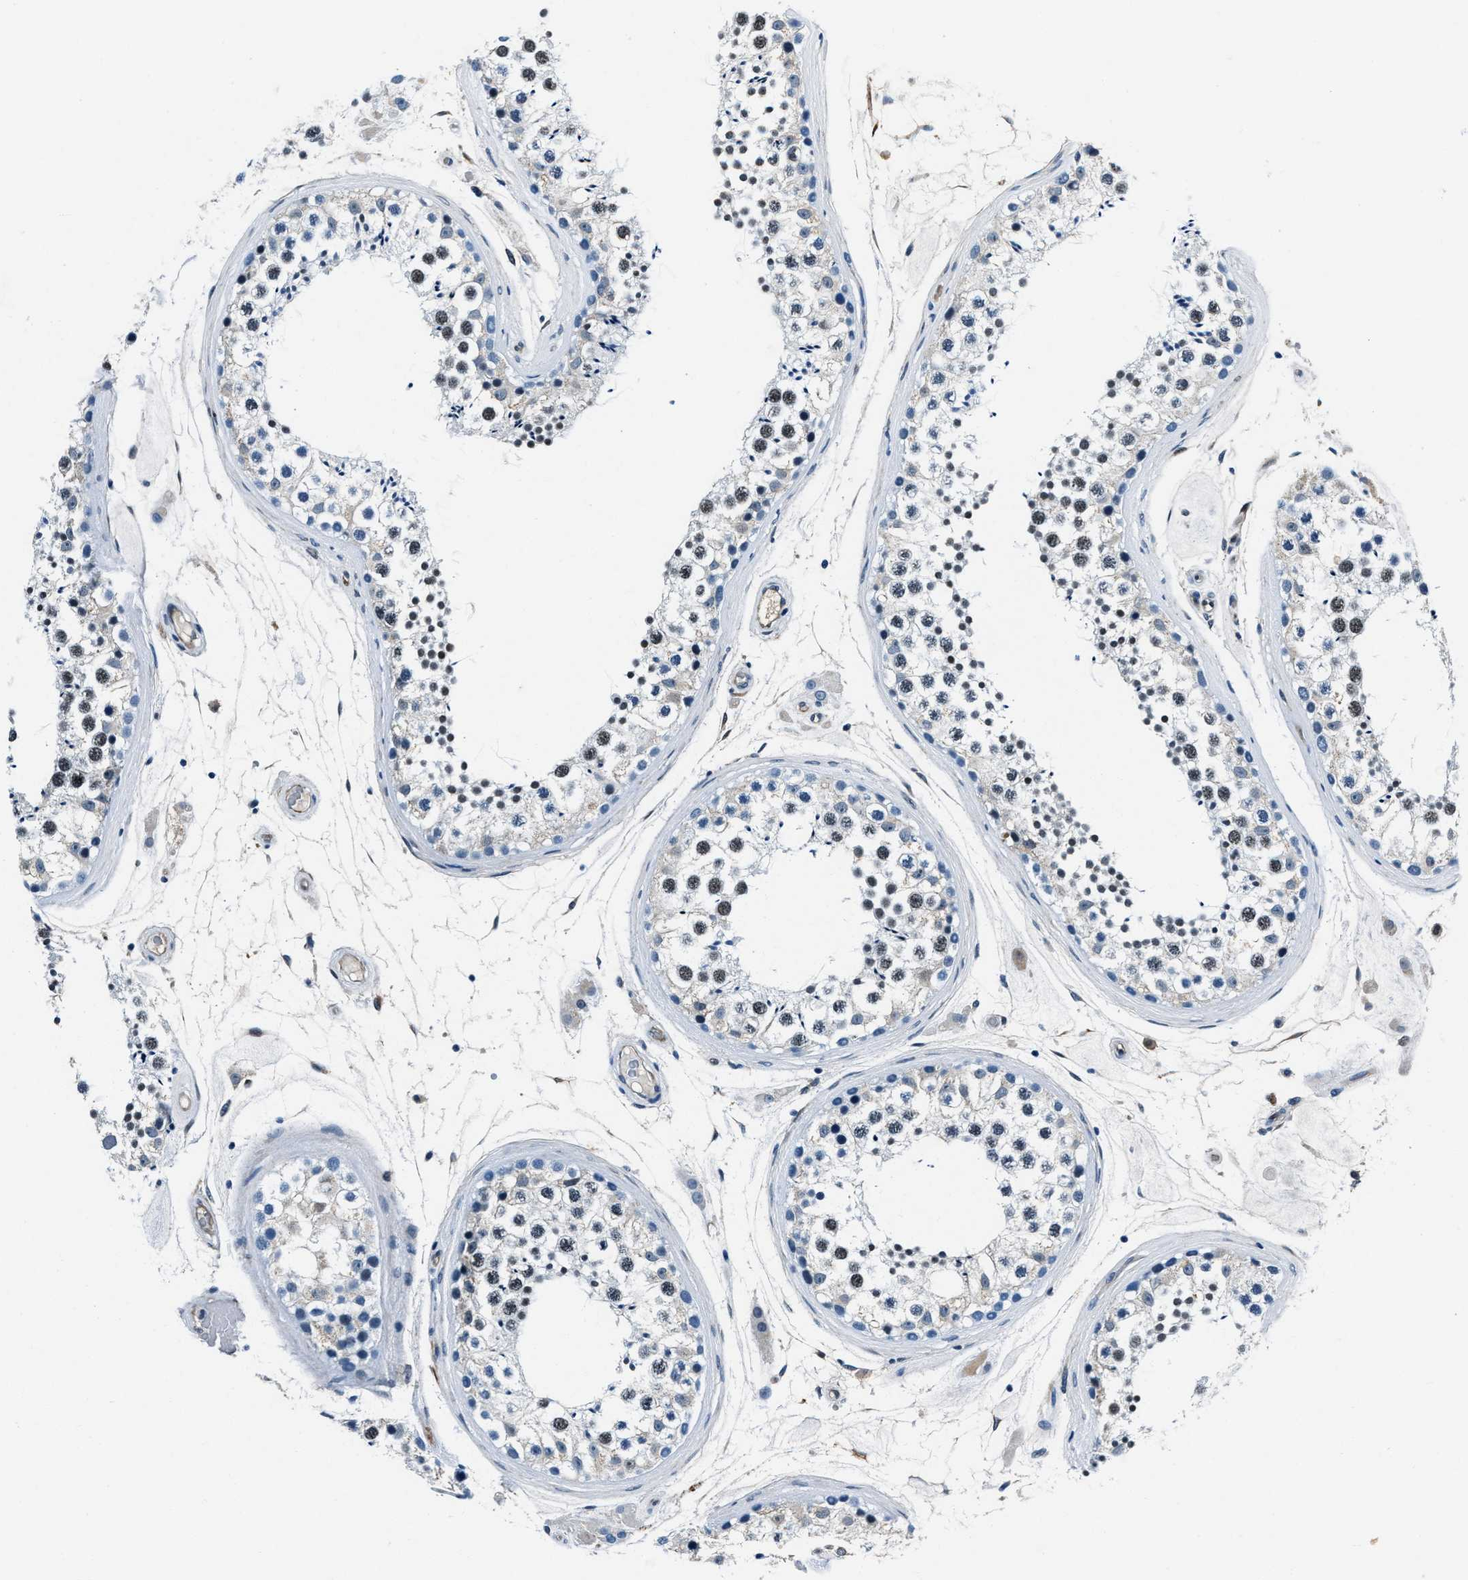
{"staining": {"intensity": "moderate", "quantity": "25%-75%", "location": "nuclear"}, "tissue": "testis", "cell_type": "Cells in seminiferous ducts", "image_type": "normal", "snomed": [{"axis": "morphology", "description": "Normal tissue, NOS"}, {"axis": "topography", "description": "Testis"}], "caption": "DAB immunohistochemical staining of normal testis demonstrates moderate nuclear protein staining in approximately 25%-75% of cells in seminiferous ducts.", "gene": "PTPDC1", "patient": {"sex": "male", "age": 46}}